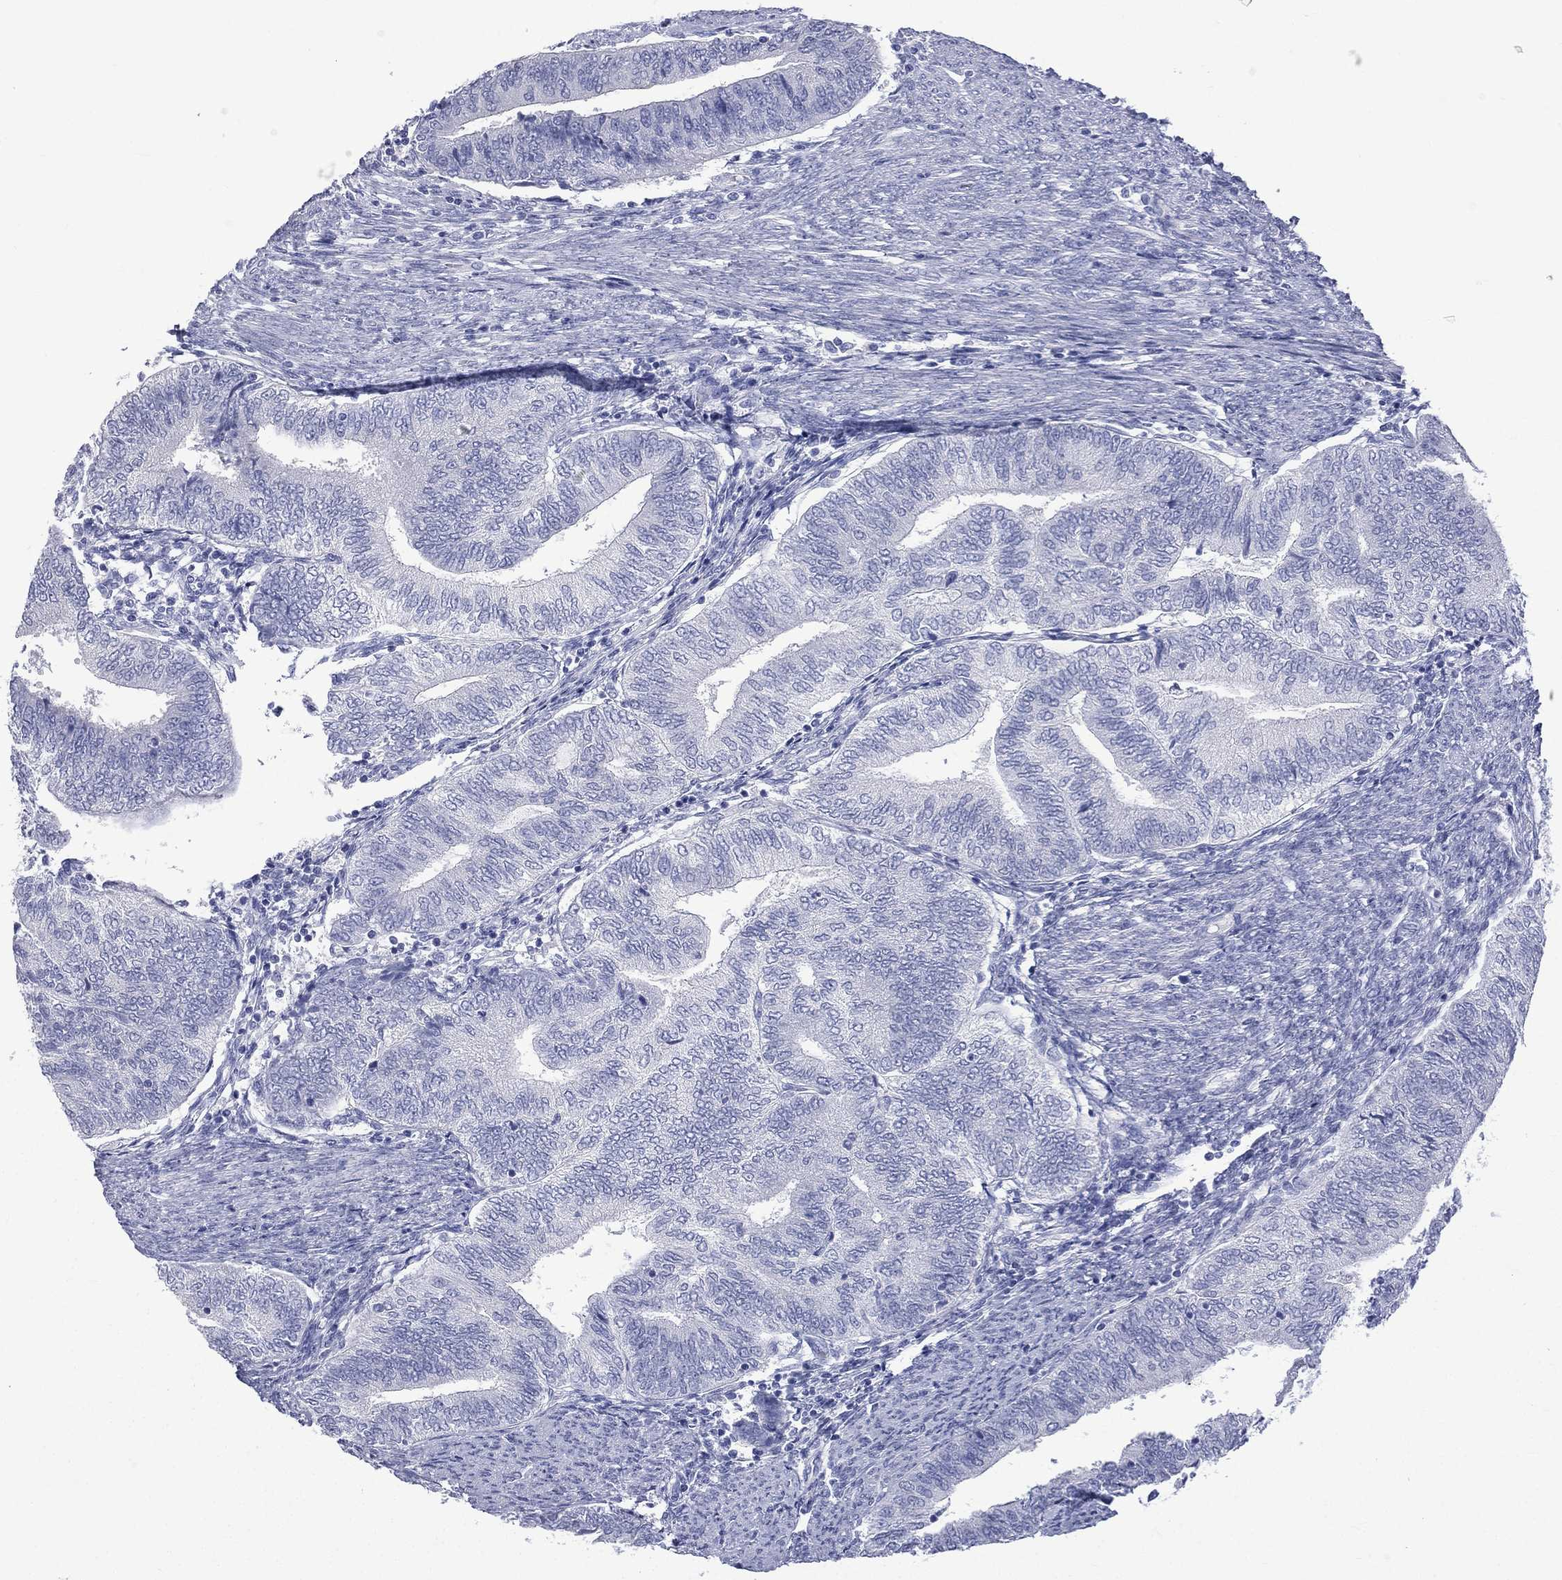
{"staining": {"intensity": "negative", "quantity": "none", "location": "none"}, "tissue": "endometrial cancer", "cell_type": "Tumor cells", "image_type": "cancer", "snomed": [{"axis": "morphology", "description": "Adenocarcinoma, NOS"}, {"axis": "topography", "description": "Endometrium"}], "caption": "This micrograph is of endometrial cancer (adenocarcinoma) stained with IHC to label a protein in brown with the nuclei are counter-stained blue. There is no staining in tumor cells.", "gene": "CES2", "patient": {"sex": "female", "age": 65}}